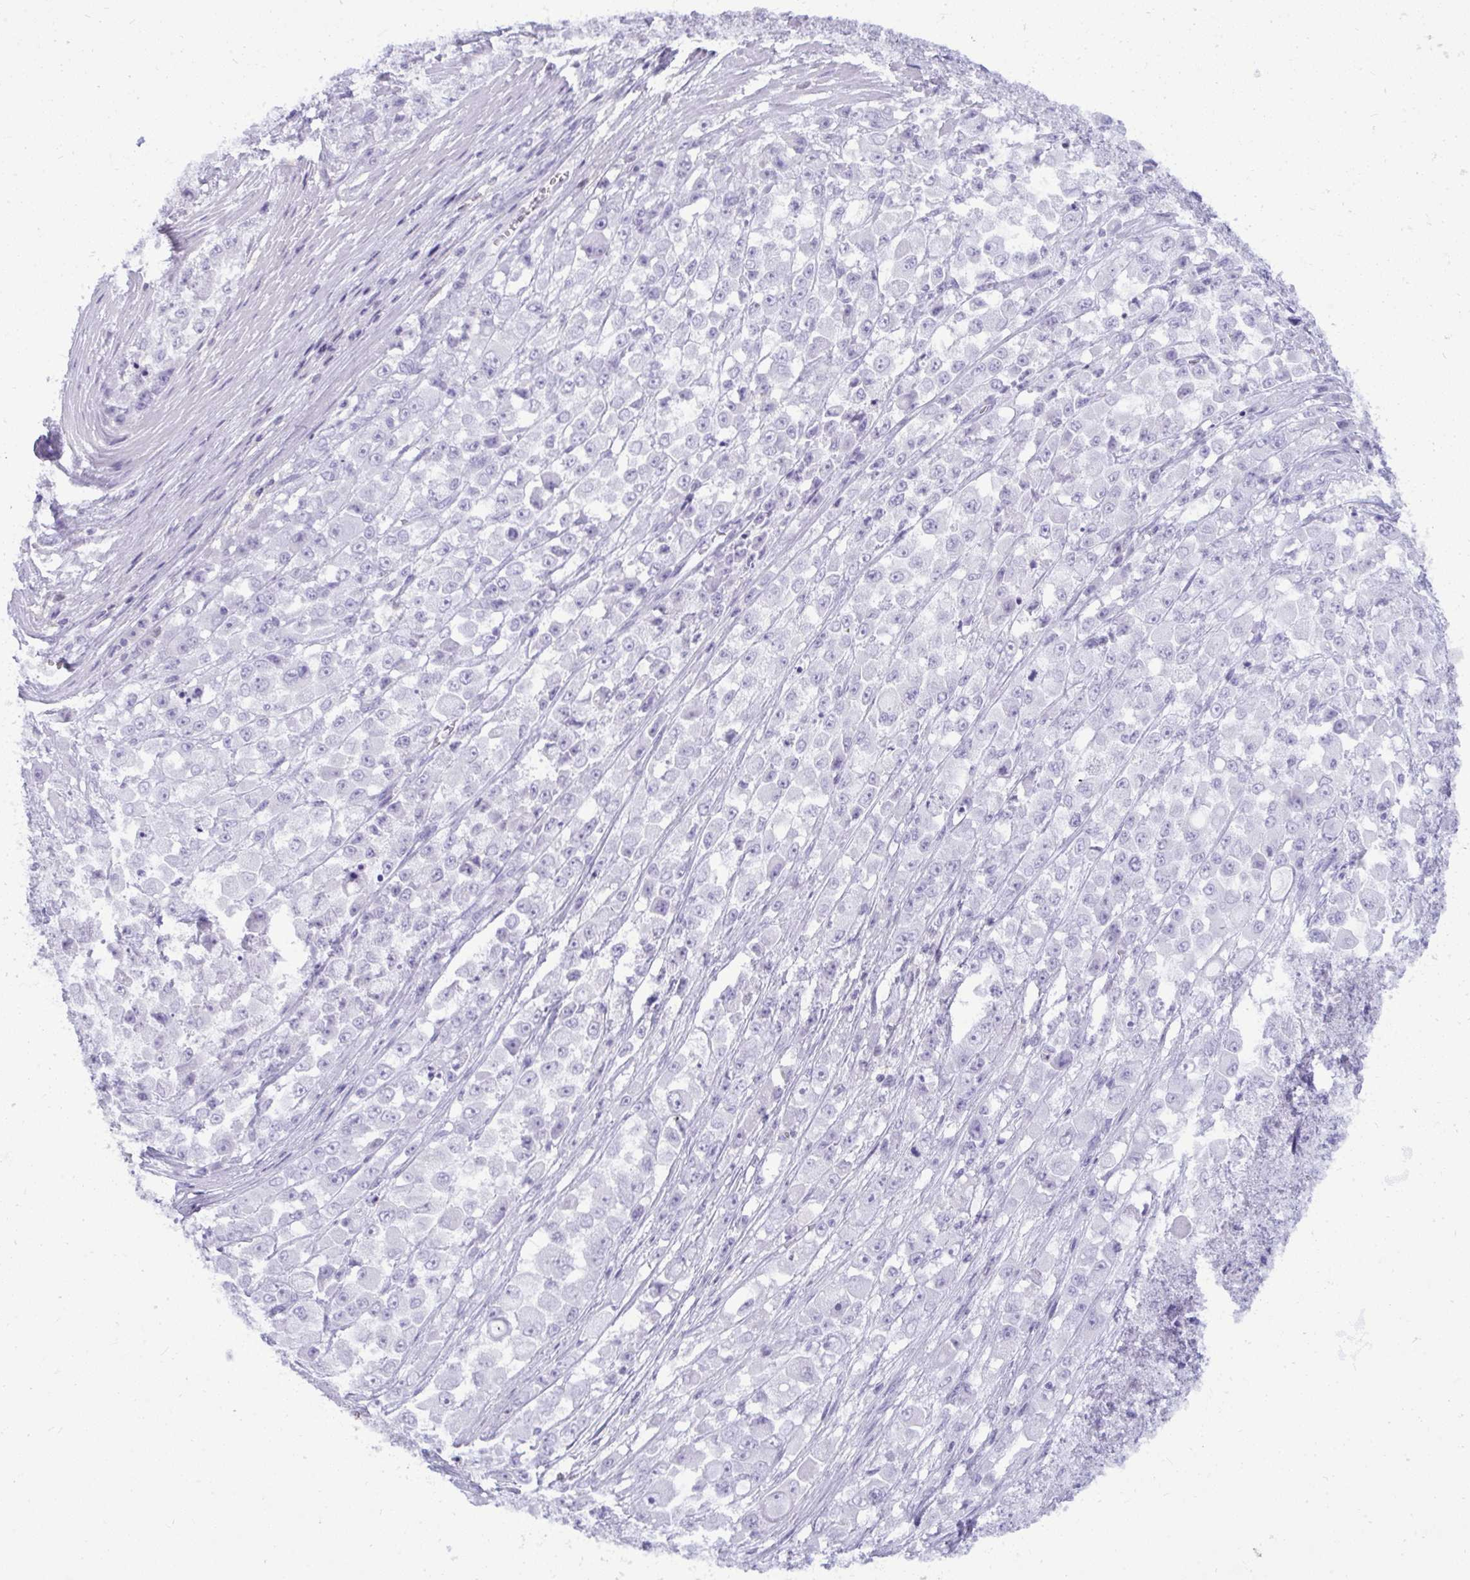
{"staining": {"intensity": "negative", "quantity": "none", "location": "none"}, "tissue": "stomach cancer", "cell_type": "Tumor cells", "image_type": "cancer", "snomed": [{"axis": "morphology", "description": "Adenocarcinoma, NOS"}, {"axis": "topography", "description": "Stomach"}], "caption": "Human stomach adenocarcinoma stained for a protein using immunohistochemistry (IHC) reveals no staining in tumor cells.", "gene": "ANKRD60", "patient": {"sex": "female", "age": 76}}